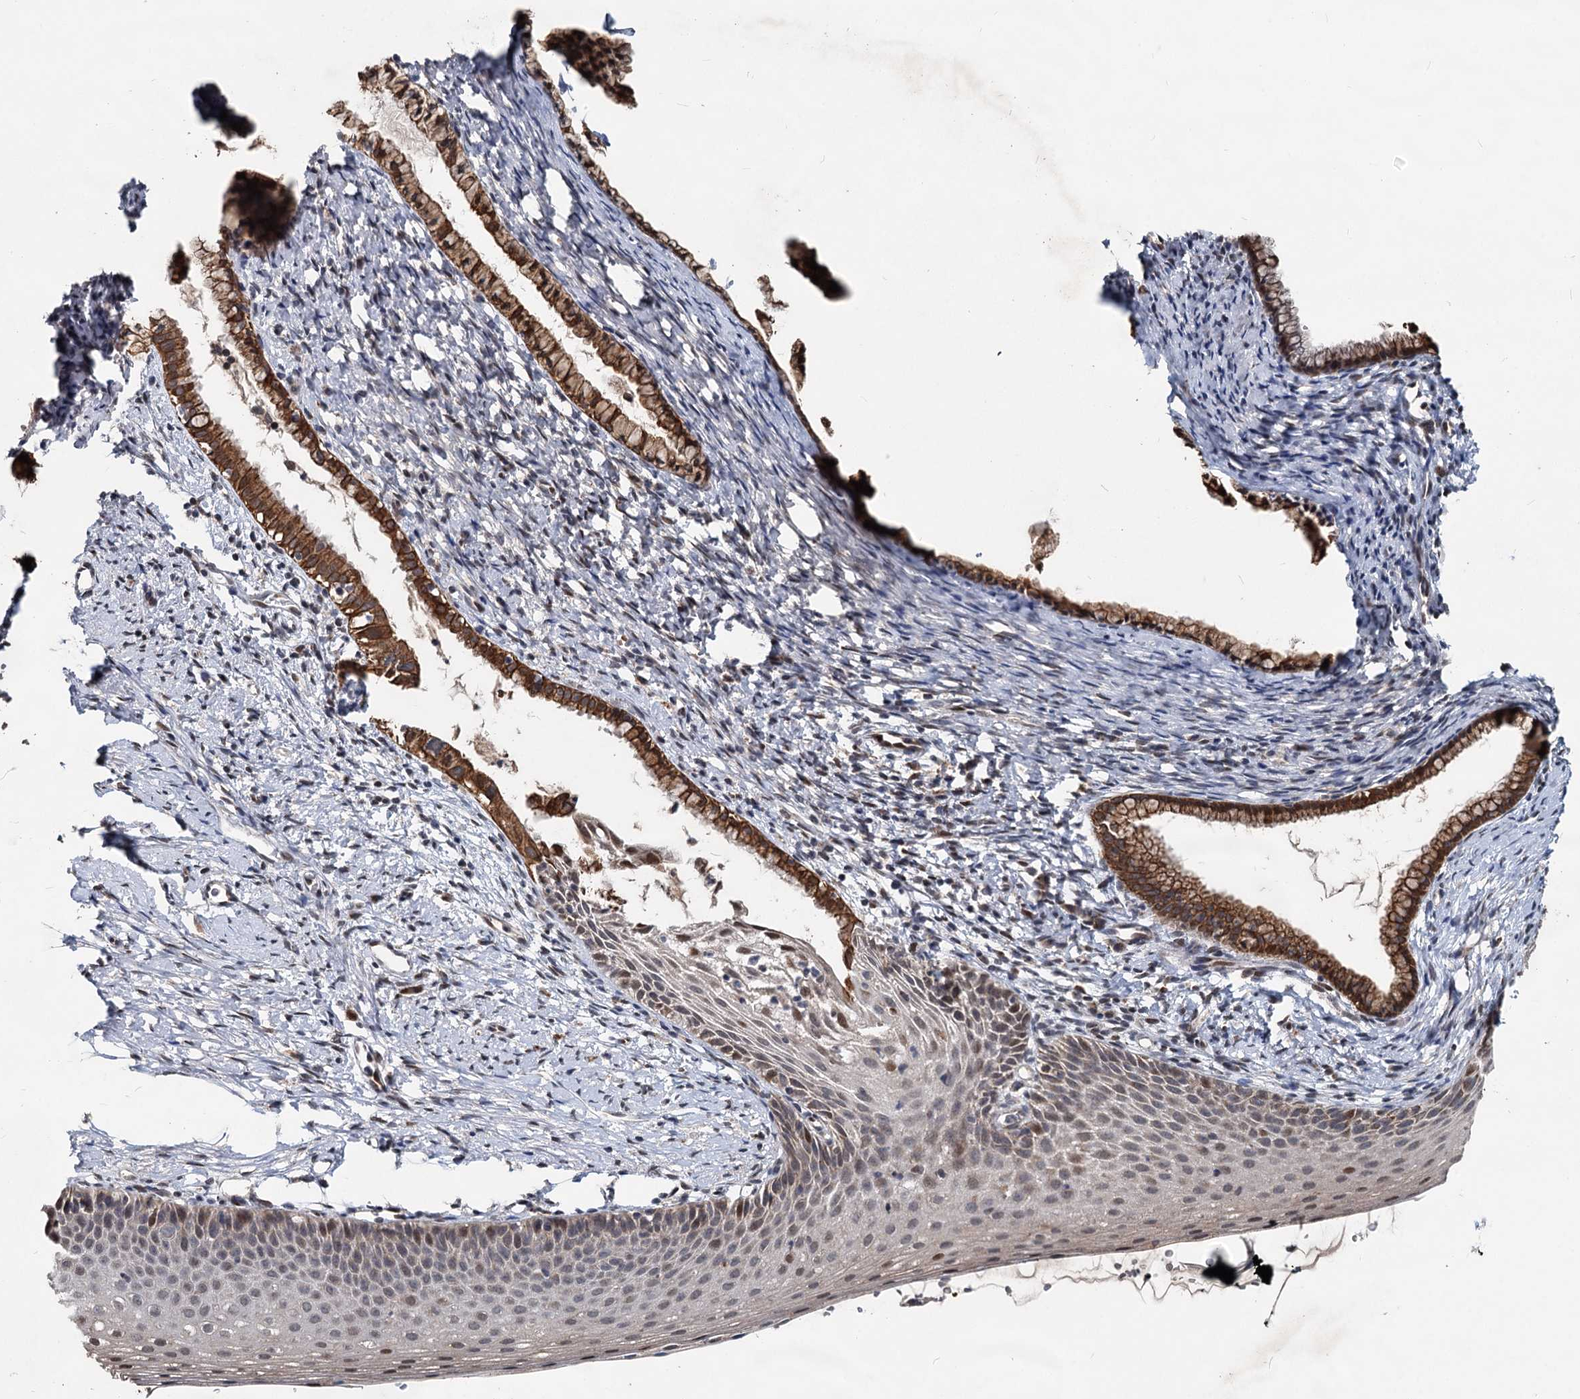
{"staining": {"intensity": "strong", "quantity": ">75%", "location": "cytoplasmic/membranous"}, "tissue": "cervix", "cell_type": "Glandular cells", "image_type": "normal", "snomed": [{"axis": "morphology", "description": "Normal tissue, NOS"}, {"axis": "topography", "description": "Cervix"}], "caption": "This is an image of immunohistochemistry (IHC) staining of benign cervix, which shows strong positivity in the cytoplasmic/membranous of glandular cells.", "gene": "RITA1", "patient": {"sex": "female", "age": 36}}